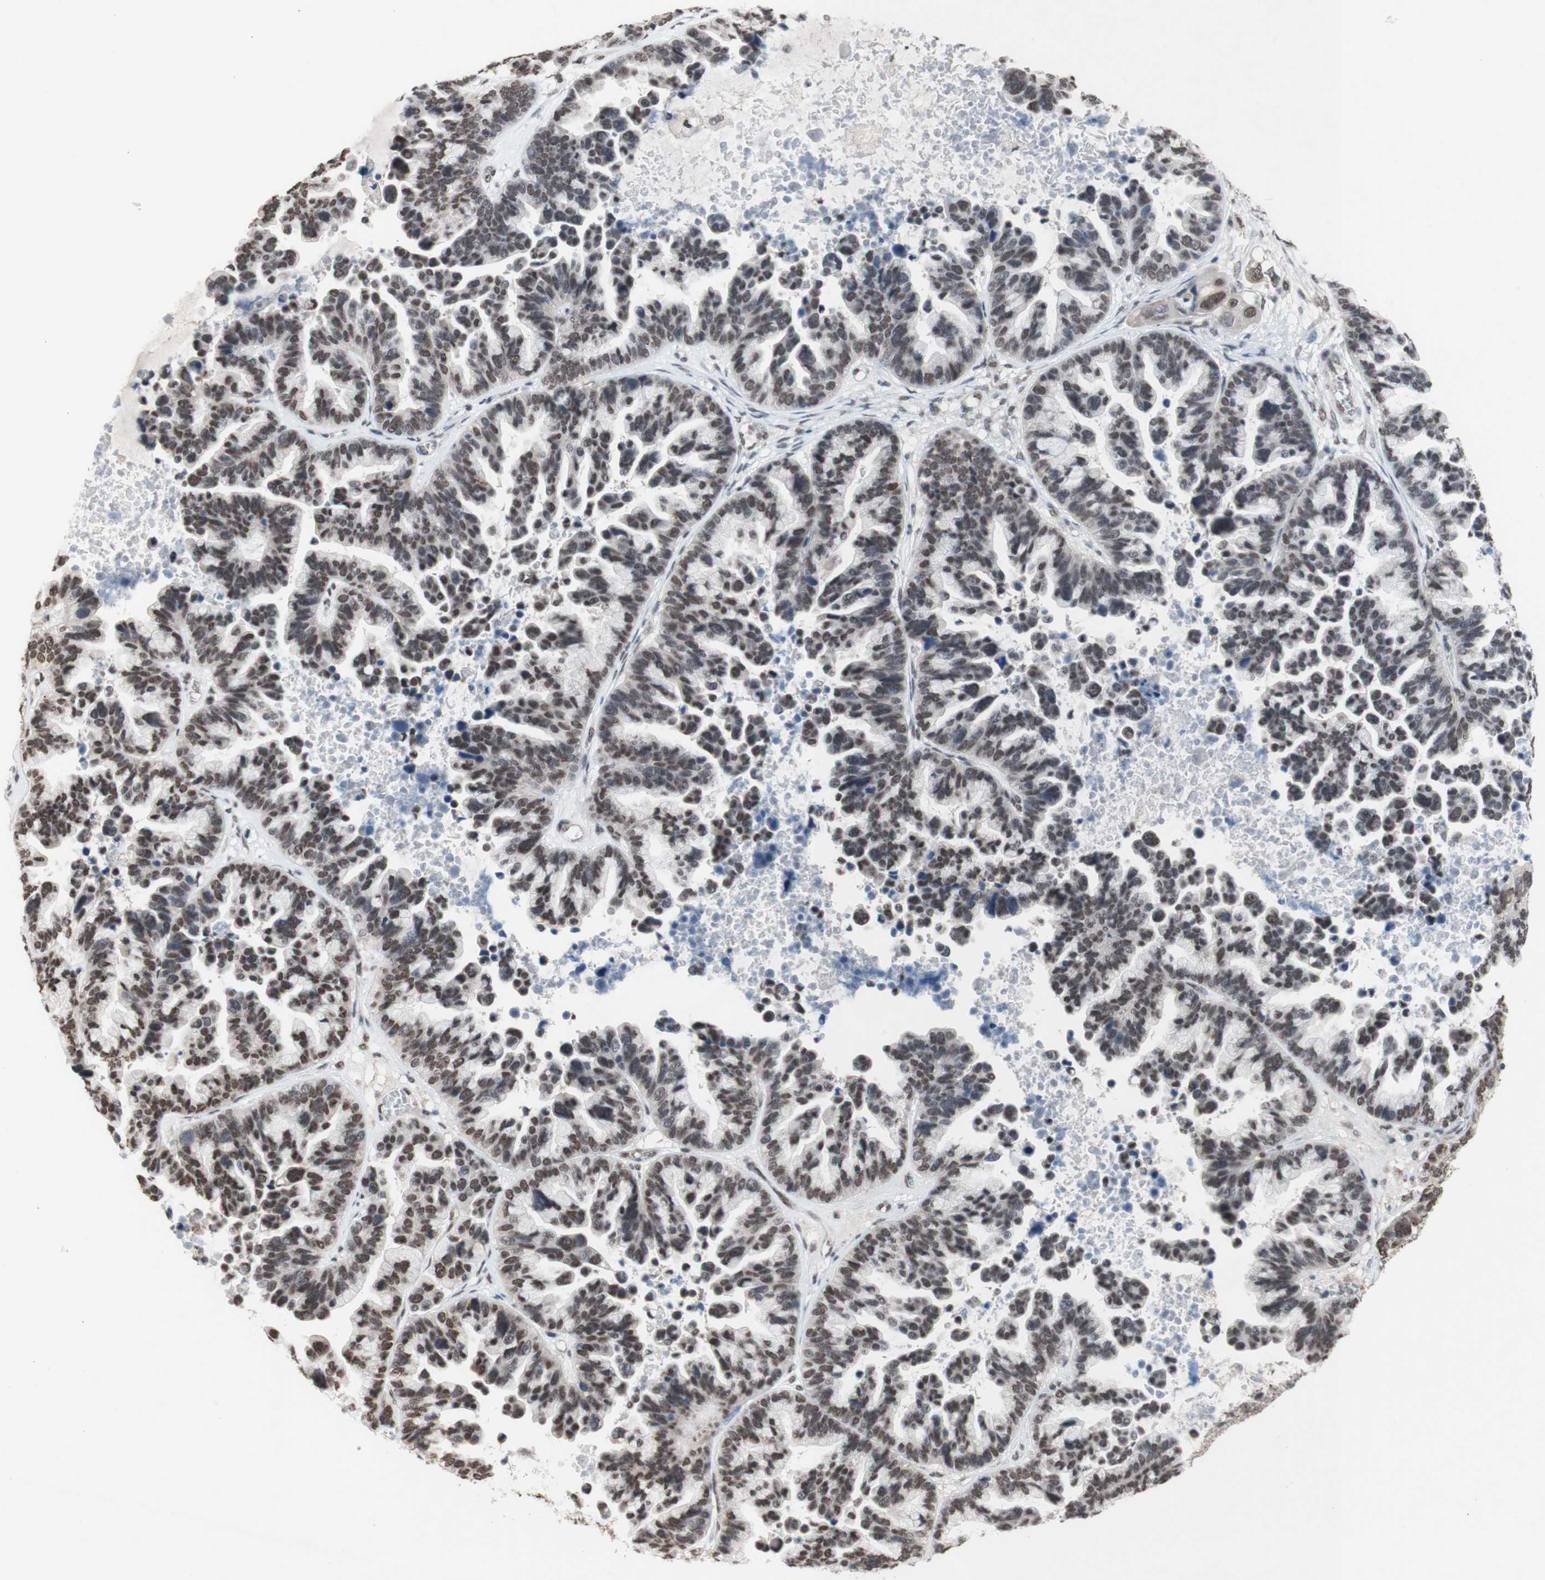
{"staining": {"intensity": "weak", "quantity": ">75%", "location": "nuclear"}, "tissue": "ovarian cancer", "cell_type": "Tumor cells", "image_type": "cancer", "snomed": [{"axis": "morphology", "description": "Cystadenocarcinoma, serous, NOS"}, {"axis": "topography", "description": "Ovary"}], "caption": "Tumor cells demonstrate weak nuclear positivity in approximately >75% of cells in ovarian cancer (serous cystadenocarcinoma).", "gene": "SFPQ", "patient": {"sex": "female", "age": 56}}